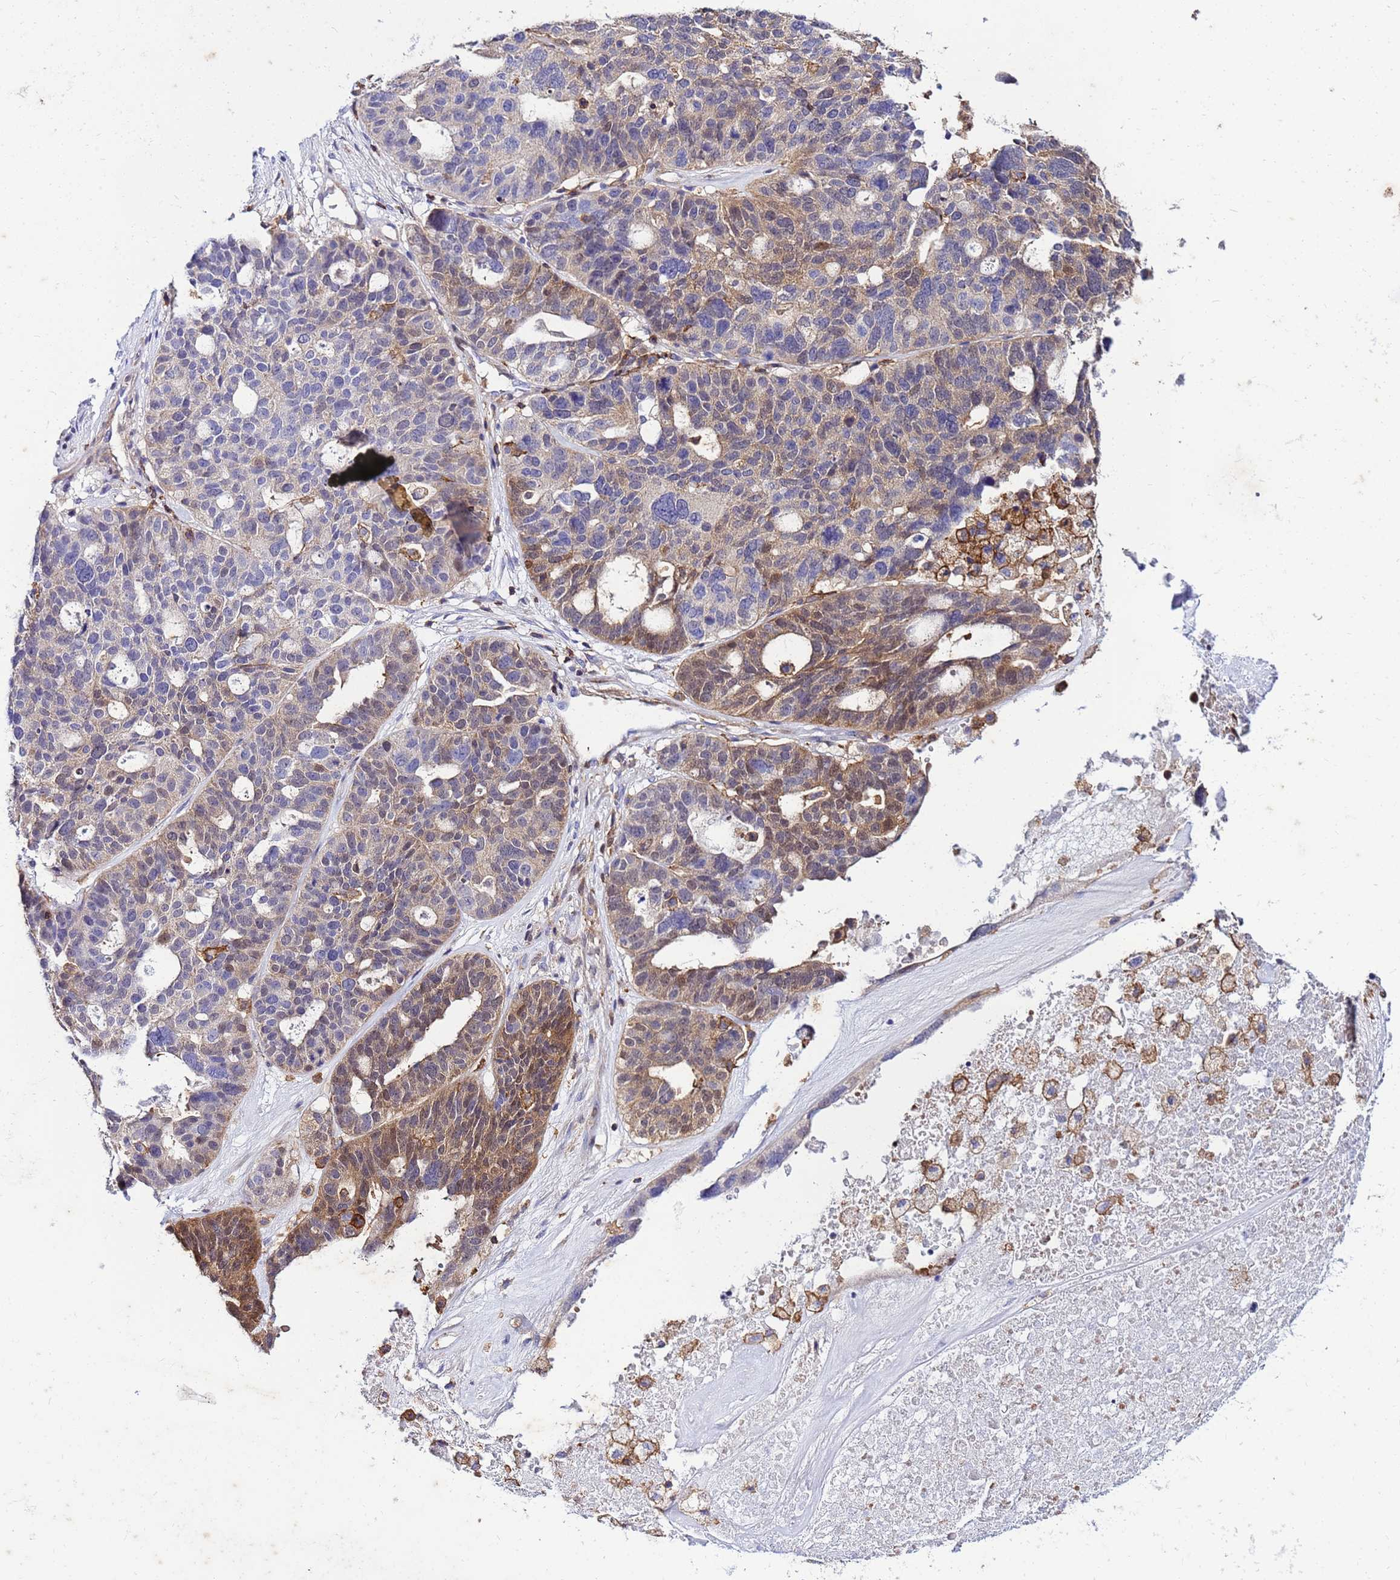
{"staining": {"intensity": "moderate", "quantity": "<25%", "location": "cytoplasmic/membranous,nuclear"}, "tissue": "ovarian cancer", "cell_type": "Tumor cells", "image_type": "cancer", "snomed": [{"axis": "morphology", "description": "Cystadenocarcinoma, serous, NOS"}, {"axis": "topography", "description": "Ovary"}], "caption": "Serous cystadenocarcinoma (ovarian) stained with a protein marker shows moderate staining in tumor cells.", "gene": "DBNDD2", "patient": {"sex": "female", "age": 59}}